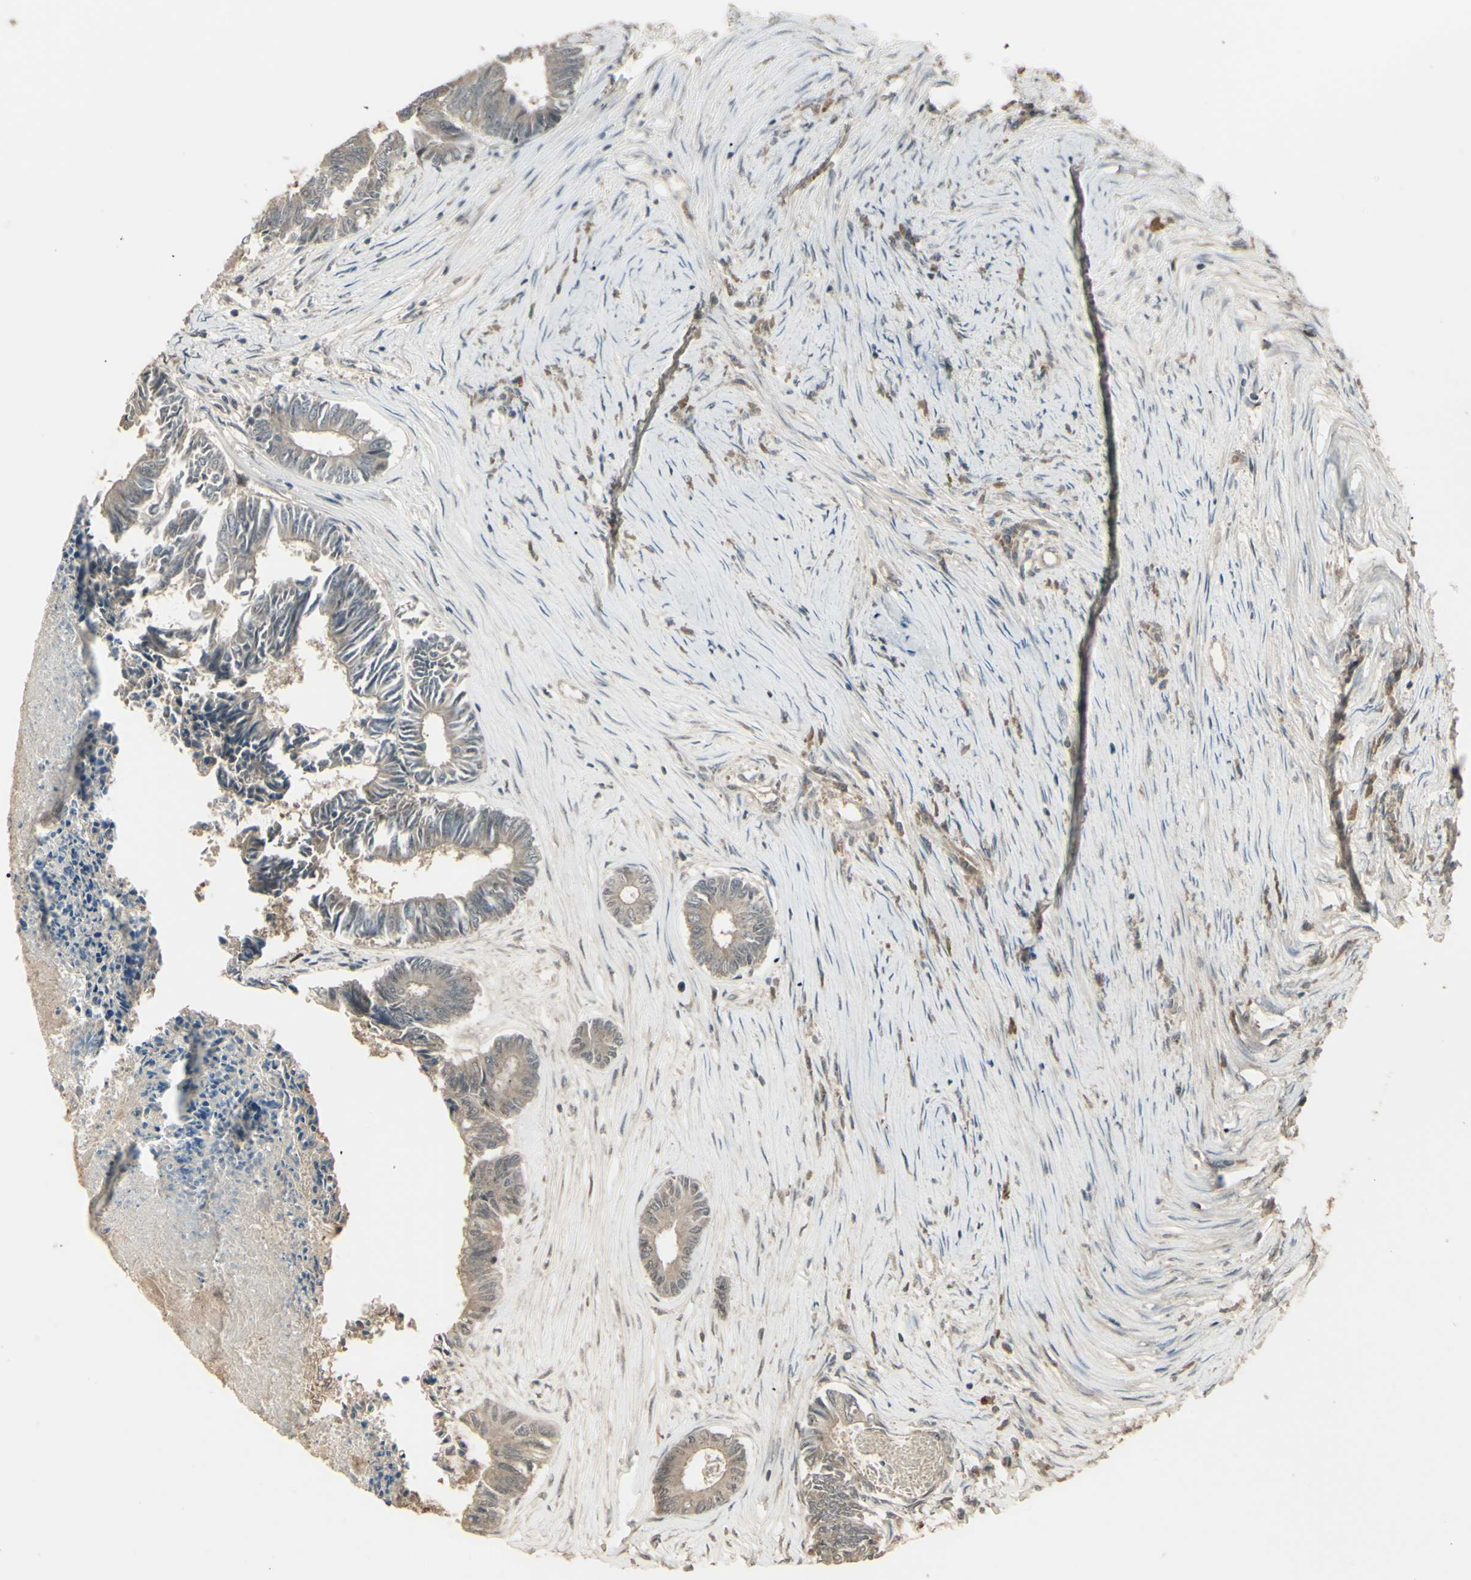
{"staining": {"intensity": "weak", "quantity": ">75%", "location": "cytoplasmic/membranous"}, "tissue": "colorectal cancer", "cell_type": "Tumor cells", "image_type": "cancer", "snomed": [{"axis": "morphology", "description": "Adenocarcinoma, NOS"}, {"axis": "topography", "description": "Rectum"}], "caption": "Weak cytoplasmic/membranous expression is seen in approximately >75% of tumor cells in colorectal cancer (adenocarcinoma).", "gene": "GNAS", "patient": {"sex": "male", "age": 63}}